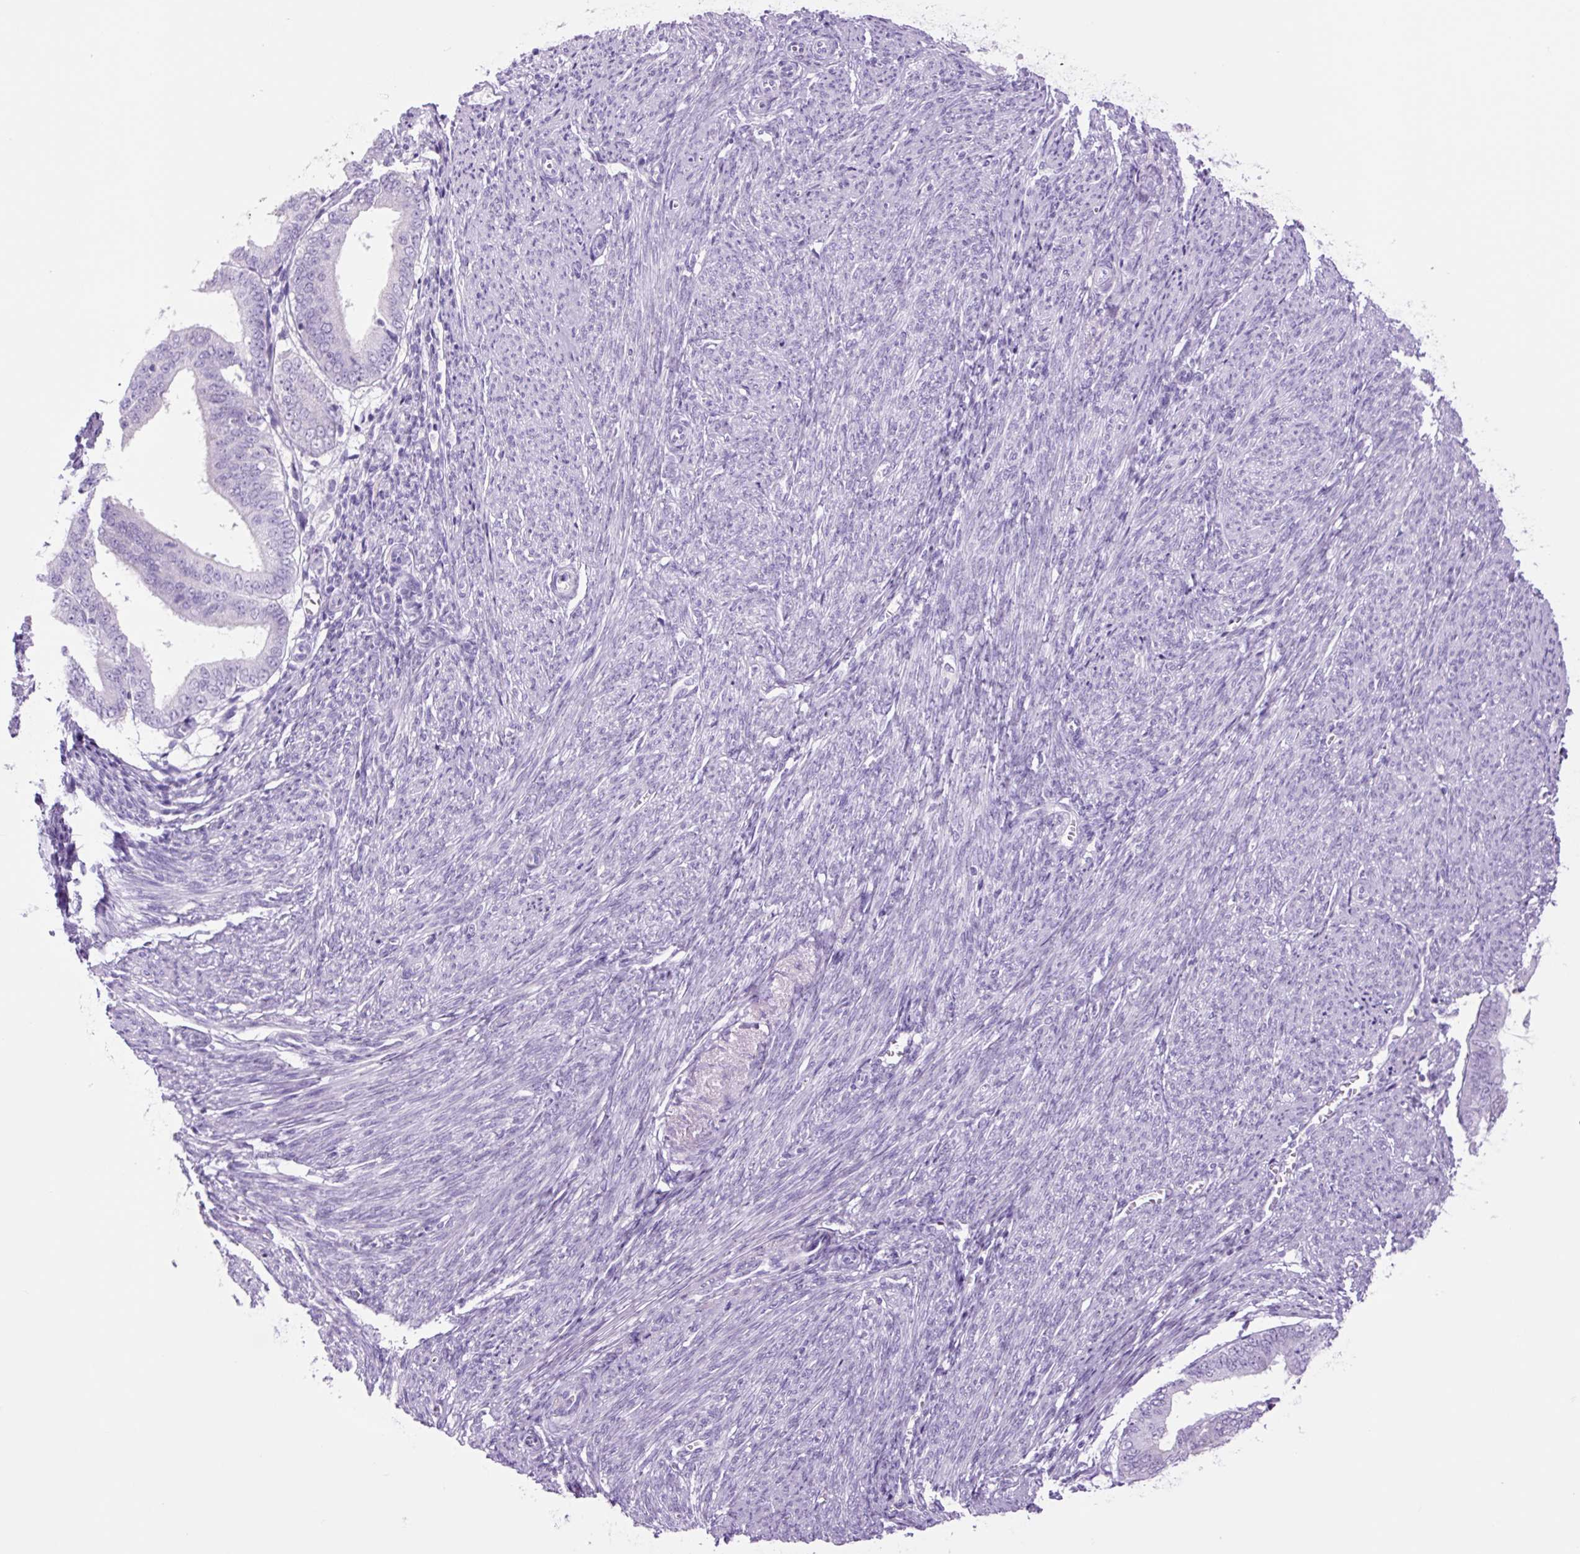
{"staining": {"intensity": "negative", "quantity": "none", "location": "none"}, "tissue": "endometrial cancer", "cell_type": "Tumor cells", "image_type": "cancer", "snomed": [{"axis": "morphology", "description": "Adenocarcinoma, NOS"}, {"axis": "topography", "description": "Endometrium"}], "caption": "This is an immunohistochemistry (IHC) histopathology image of endometrial adenocarcinoma. There is no expression in tumor cells.", "gene": "TFF2", "patient": {"sex": "female", "age": 63}}